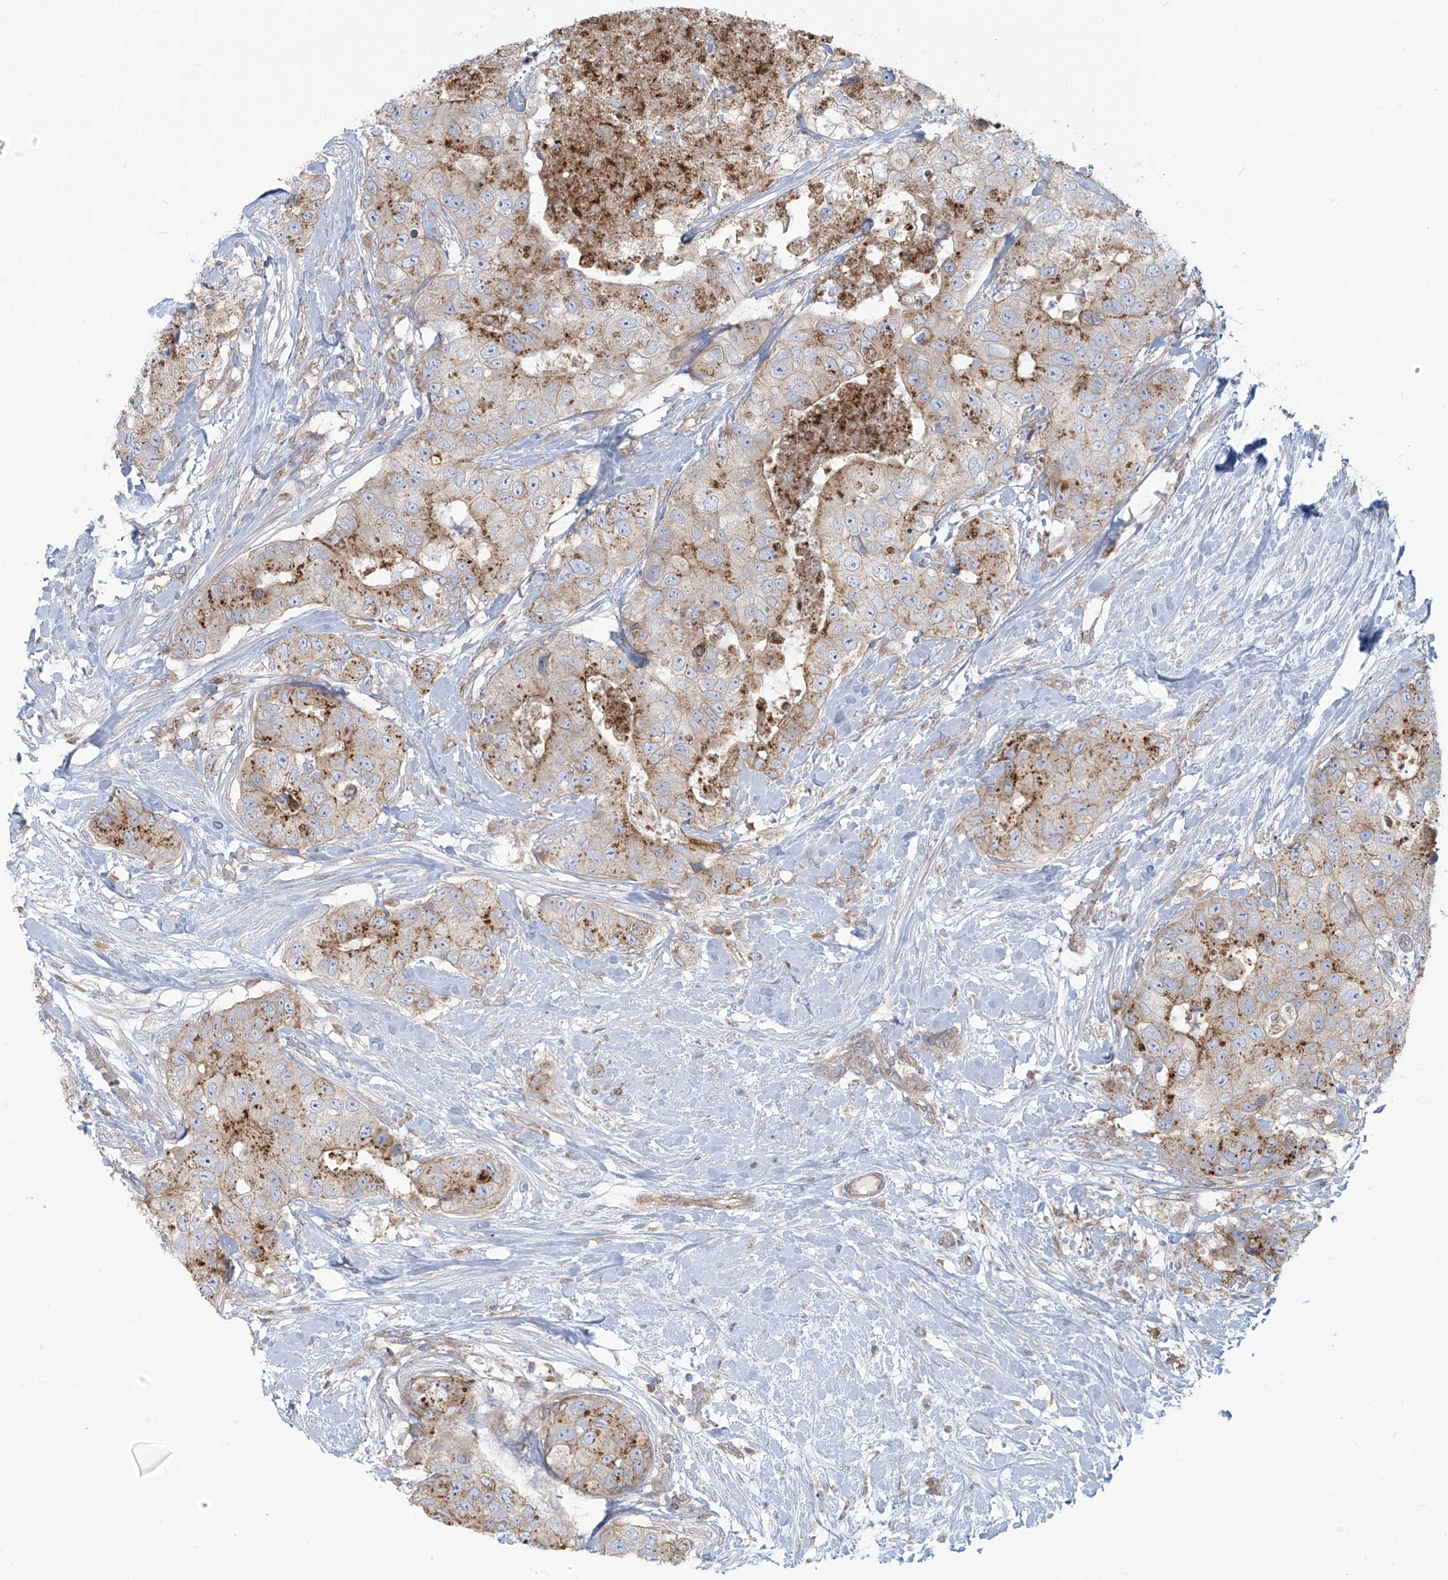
{"staining": {"intensity": "strong", "quantity": "<25%", "location": "cytoplasmic/membranous"}, "tissue": "breast cancer", "cell_type": "Tumor cells", "image_type": "cancer", "snomed": [{"axis": "morphology", "description": "Duct carcinoma"}, {"axis": "topography", "description": "Breast"}], "caption": "Infiltrating ductal carcinoma (breast) stained with a protein marker demonstrates strong staining in tumor cells.", "gene": "LZTS3", "patient": {"sex": "female", "age": 62}}